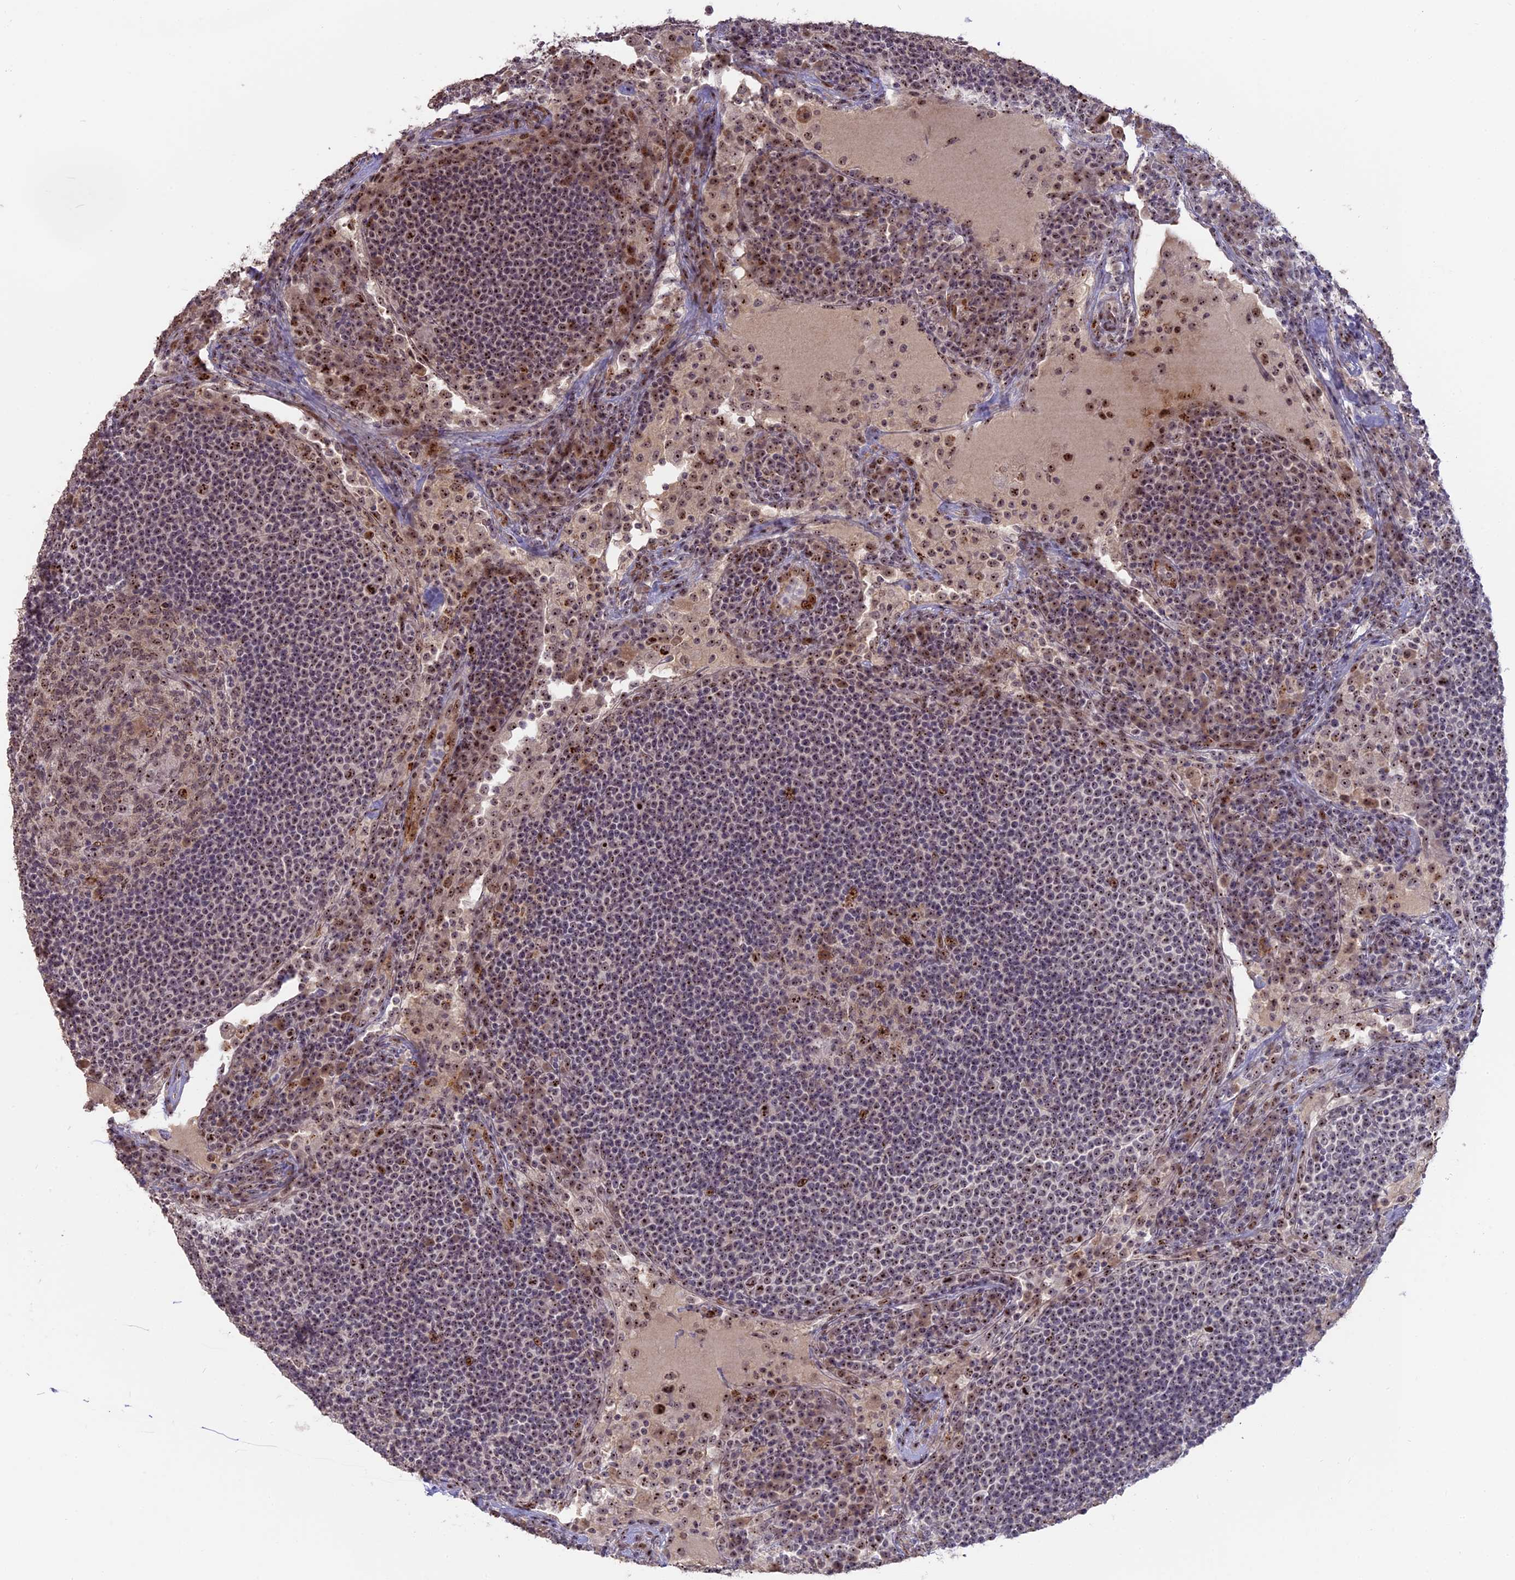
{"staining": {"intensity": "moderate", "quantity": "25%-75%", "location": "nuclear"}, "tissue": "lymph node", "cell_type": "Germinal center cells", "image_type": "normal", "snomed": [{"axis": "morphology", "description": "Normal tissue, NOS"}, {"axis": "topography", "description": "Lymph node"}], "caption": "Germinal center cells show moderate nuclear positivity in about 25%-75% of cells in normal lymph node. Using DAB (brown) and hematoxylin (blue) stains, captured at high magnification using brightfield microscopy.", "gene": "FAM131A", "patient": {"sex": "female", "age": 53}}